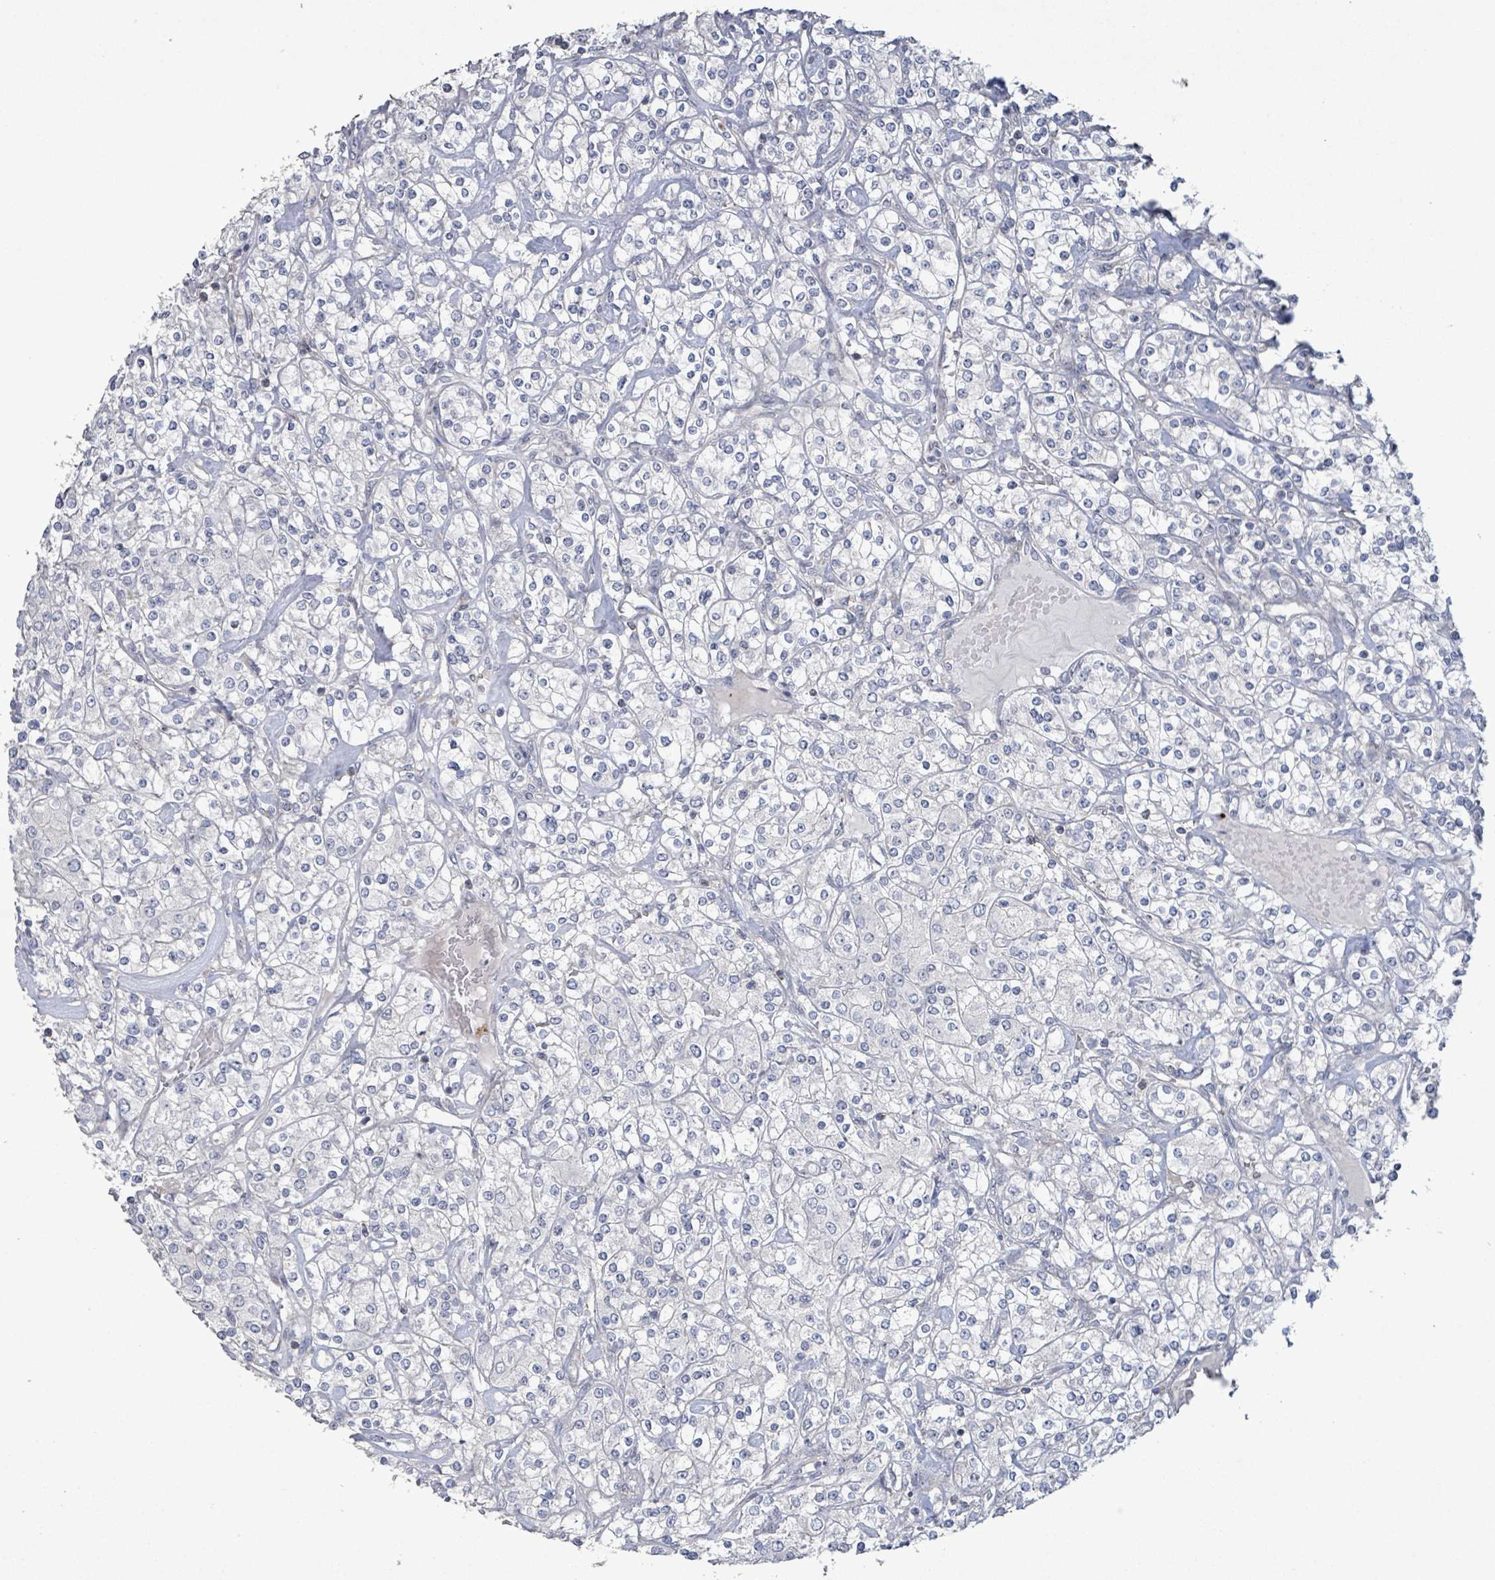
{"staining": {"intensity": "negative", "quantity": "none", "location": "none"}, "tissue": "renal cancer", "cell_type": "Tumor cells", "image_type": "cancer", "snomed": [{"axis": "morphology", "description": "Adenocarcinoma, NOS"}, {"axis": "topography", "description": "Kidney"}], "caption": "Immunohistochemistry of renal adenocarcinoma displays no expression in tumor cells.", "gene": "LILRA4", "patient": {"sex": "male", "age": 77}}